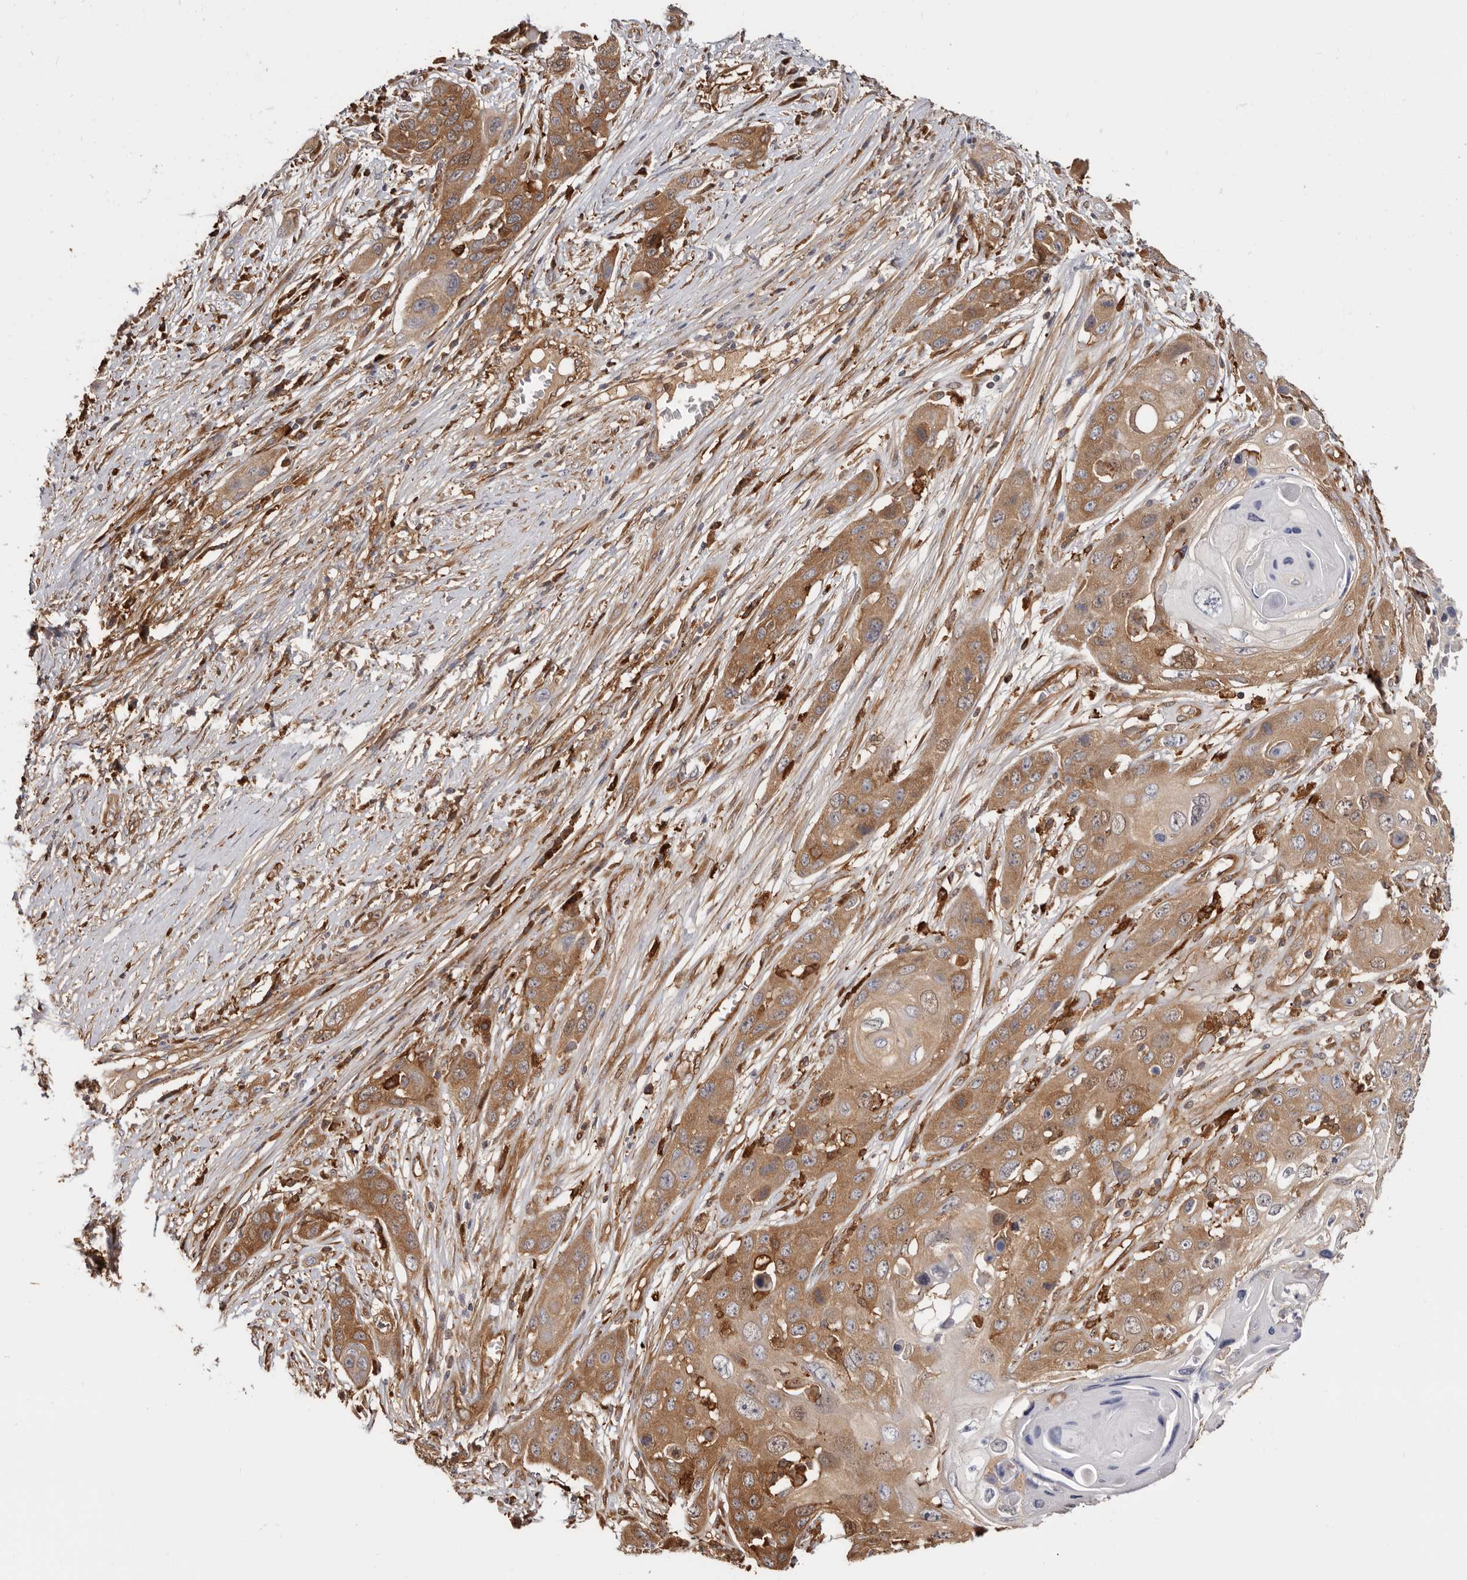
{"staining": {"intensity": "moderate", "quantity": ">75%", "location": "cytoplasmic/membranous"}, "tissue": "skin cancer", "cell_type": "Tumor cells", "image_type": "cancer", "snomed": [{"axis": "morphology", "description": "Squamous cell carcinoma, NOS"}, {"axis": "topography", "description": "Skin"}], "caption": "This histopathology image reveals immunohistochemistry (IHC) staining of human squamous cell carcinoma (skin), with medium moderate cytoplasmic/membranous expression in about >75% of tumor cells.", "gene": "LAP3", "patient": {"sex": "male", "age": 55}}